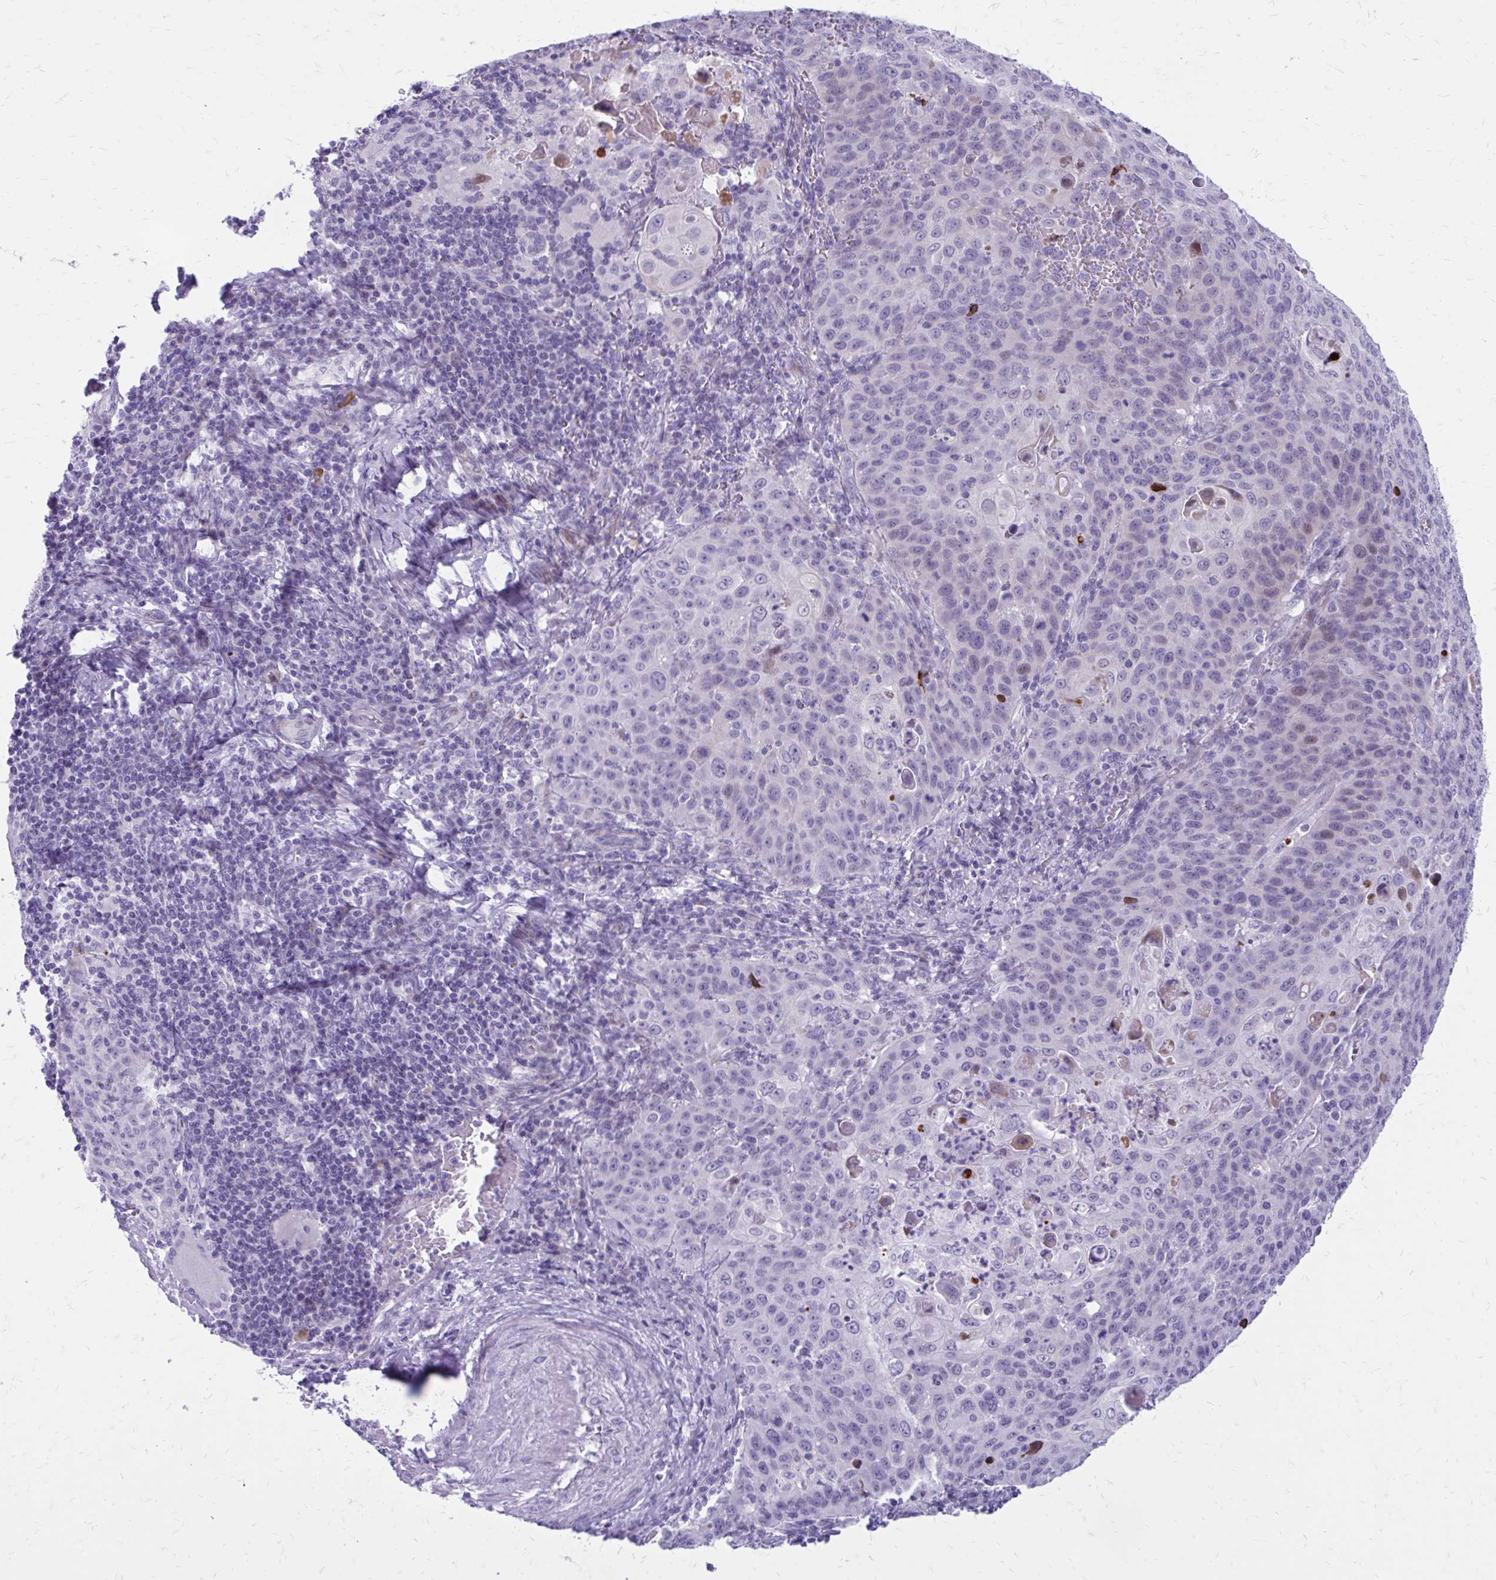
{"staining": {"intensity": "negative", "quantity": "none", "location": "none"}, "tissue": "cervical cancer", "cell_type": "Tumor cells", "image_type": "cancer", "snomed": [{"axis": "morphology", "description": "Squamous cell carcinoma, NOS"}, {"axis": "topography", "description": "Cervix"}], "caption": "Cervical cancer was stained to show a protein in brown. There is no significant positivity in tumor cells. (Stains: DAB (3,3'-diaminobenzidine) immunohistochemistry (IHC) with hematoxylin counter stain, Microscopy: brightfield microscopy at high magnification).", "gene": "LCN15", "patient": {"sex": "female", "age": 65}}